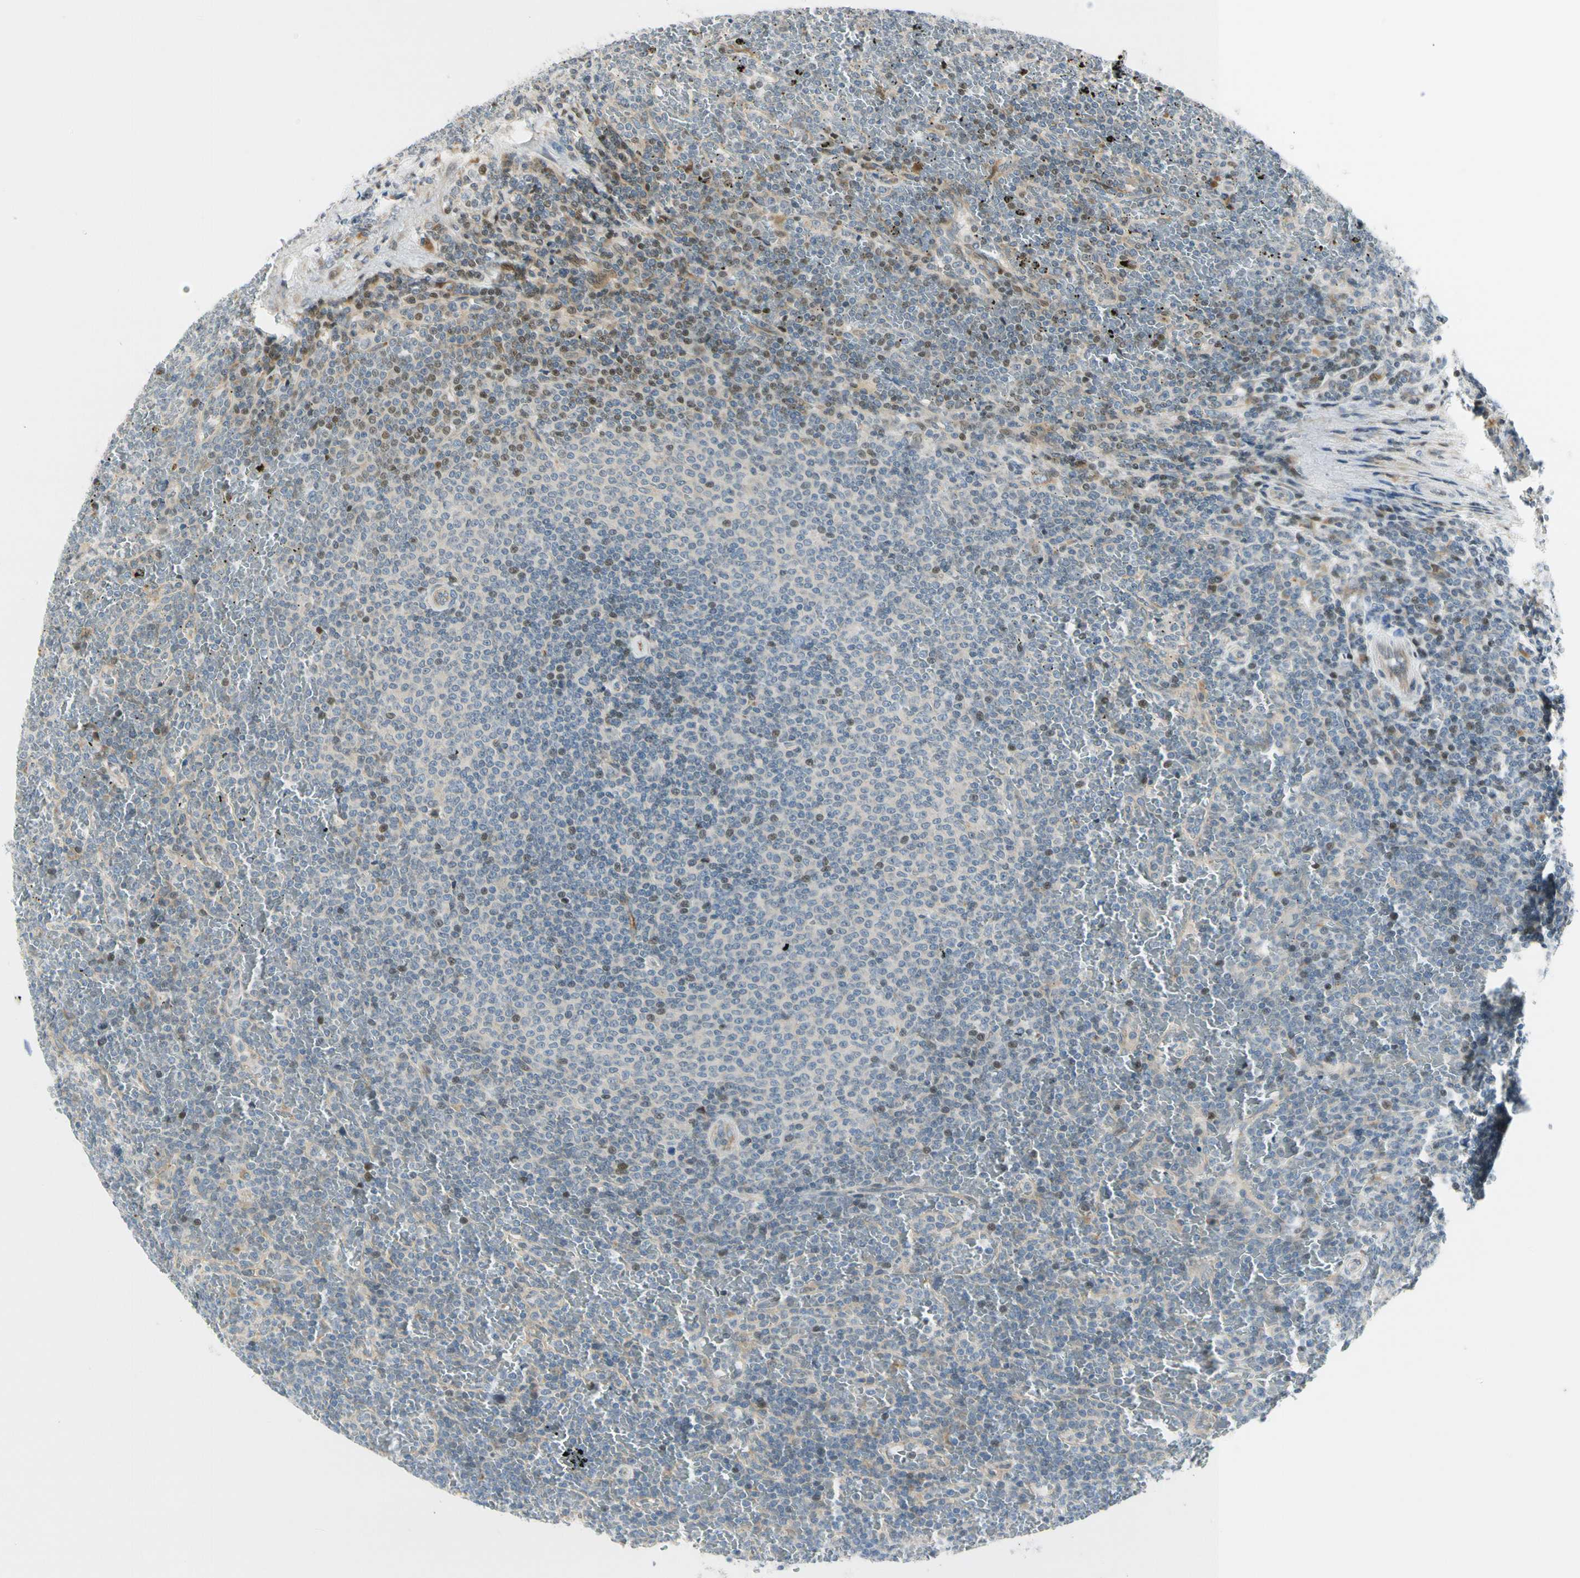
{"staining": {"intensity": "weak", "quantity": "25%-75%", "location": "nuclear"}, "tissue": "lymphoma", "cell_type": "Tumor cells", "image_type": "cancer", "snomed": [{"axis": "morphology", "description": "Malignant lymphoma, non-Hodgkin's type, Low grade"}, {"axis": "topography", "description": "Spleen"}], "caption": "This is a micrograph of IHC staining of lymphoma, which shows weak staining in the nuclear of tumor cells.", "gene": "NPDC1", "patient": {"sex": "female", "age": 77}}